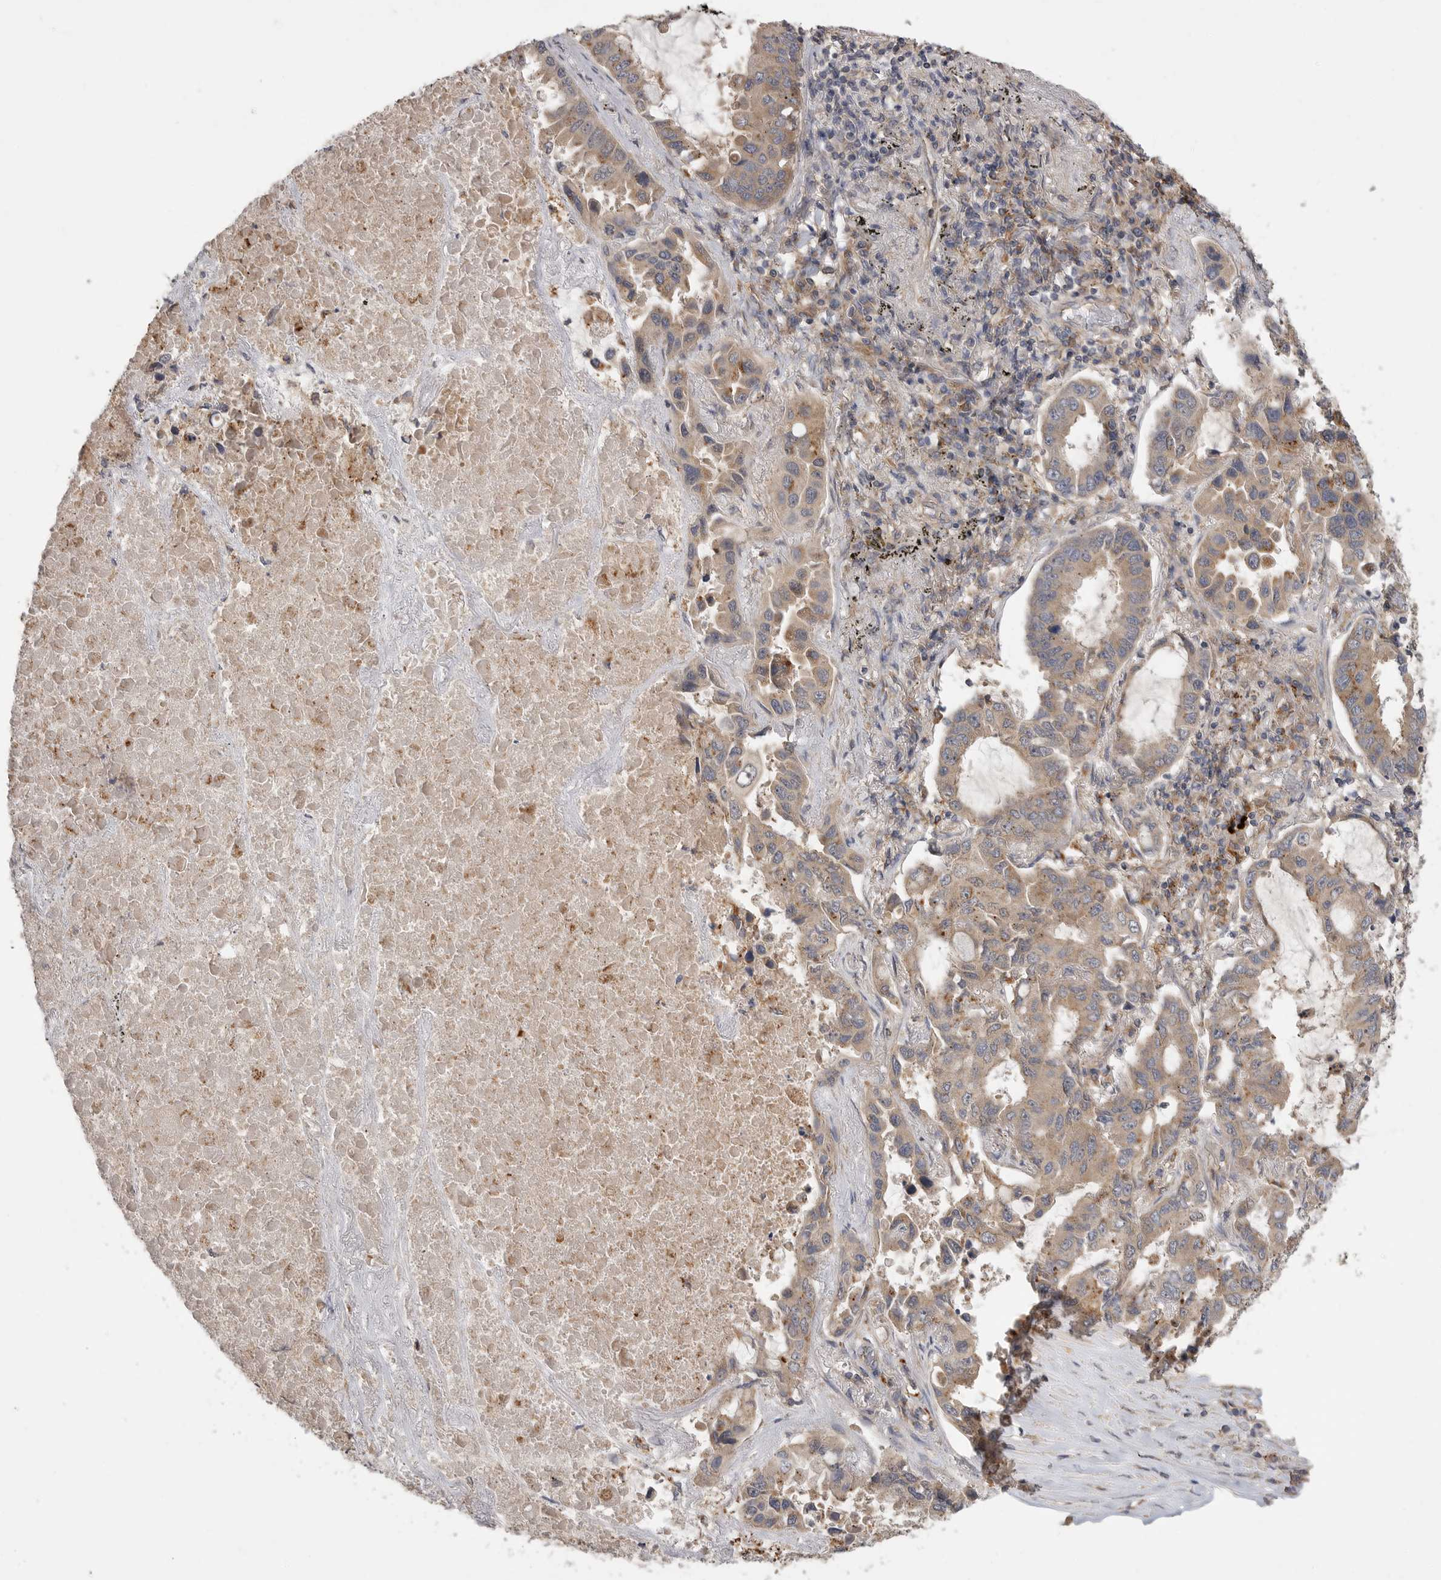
{"staining": {"intensity": "weak", "quantity": ">75%", "location": "cytoplasmic/membranous"}, "tissue": "lung cancer", "cell_type": "Tumor cells", "image_type": "cancer", "snomed": [{"axis": "morphology", "description": "Adenocarcinoma, NOS"}, {"axis": "topography", "description": "Lung"}], "caption": "This image exhibits IHC staining of lung cancer (adenocarcinoma), with low weak cytoplasmic/membranous positivity in approximately >75% of tumor cells.", "gene": "ZNF232", "patient": {"sex": "male", "age": 64}}